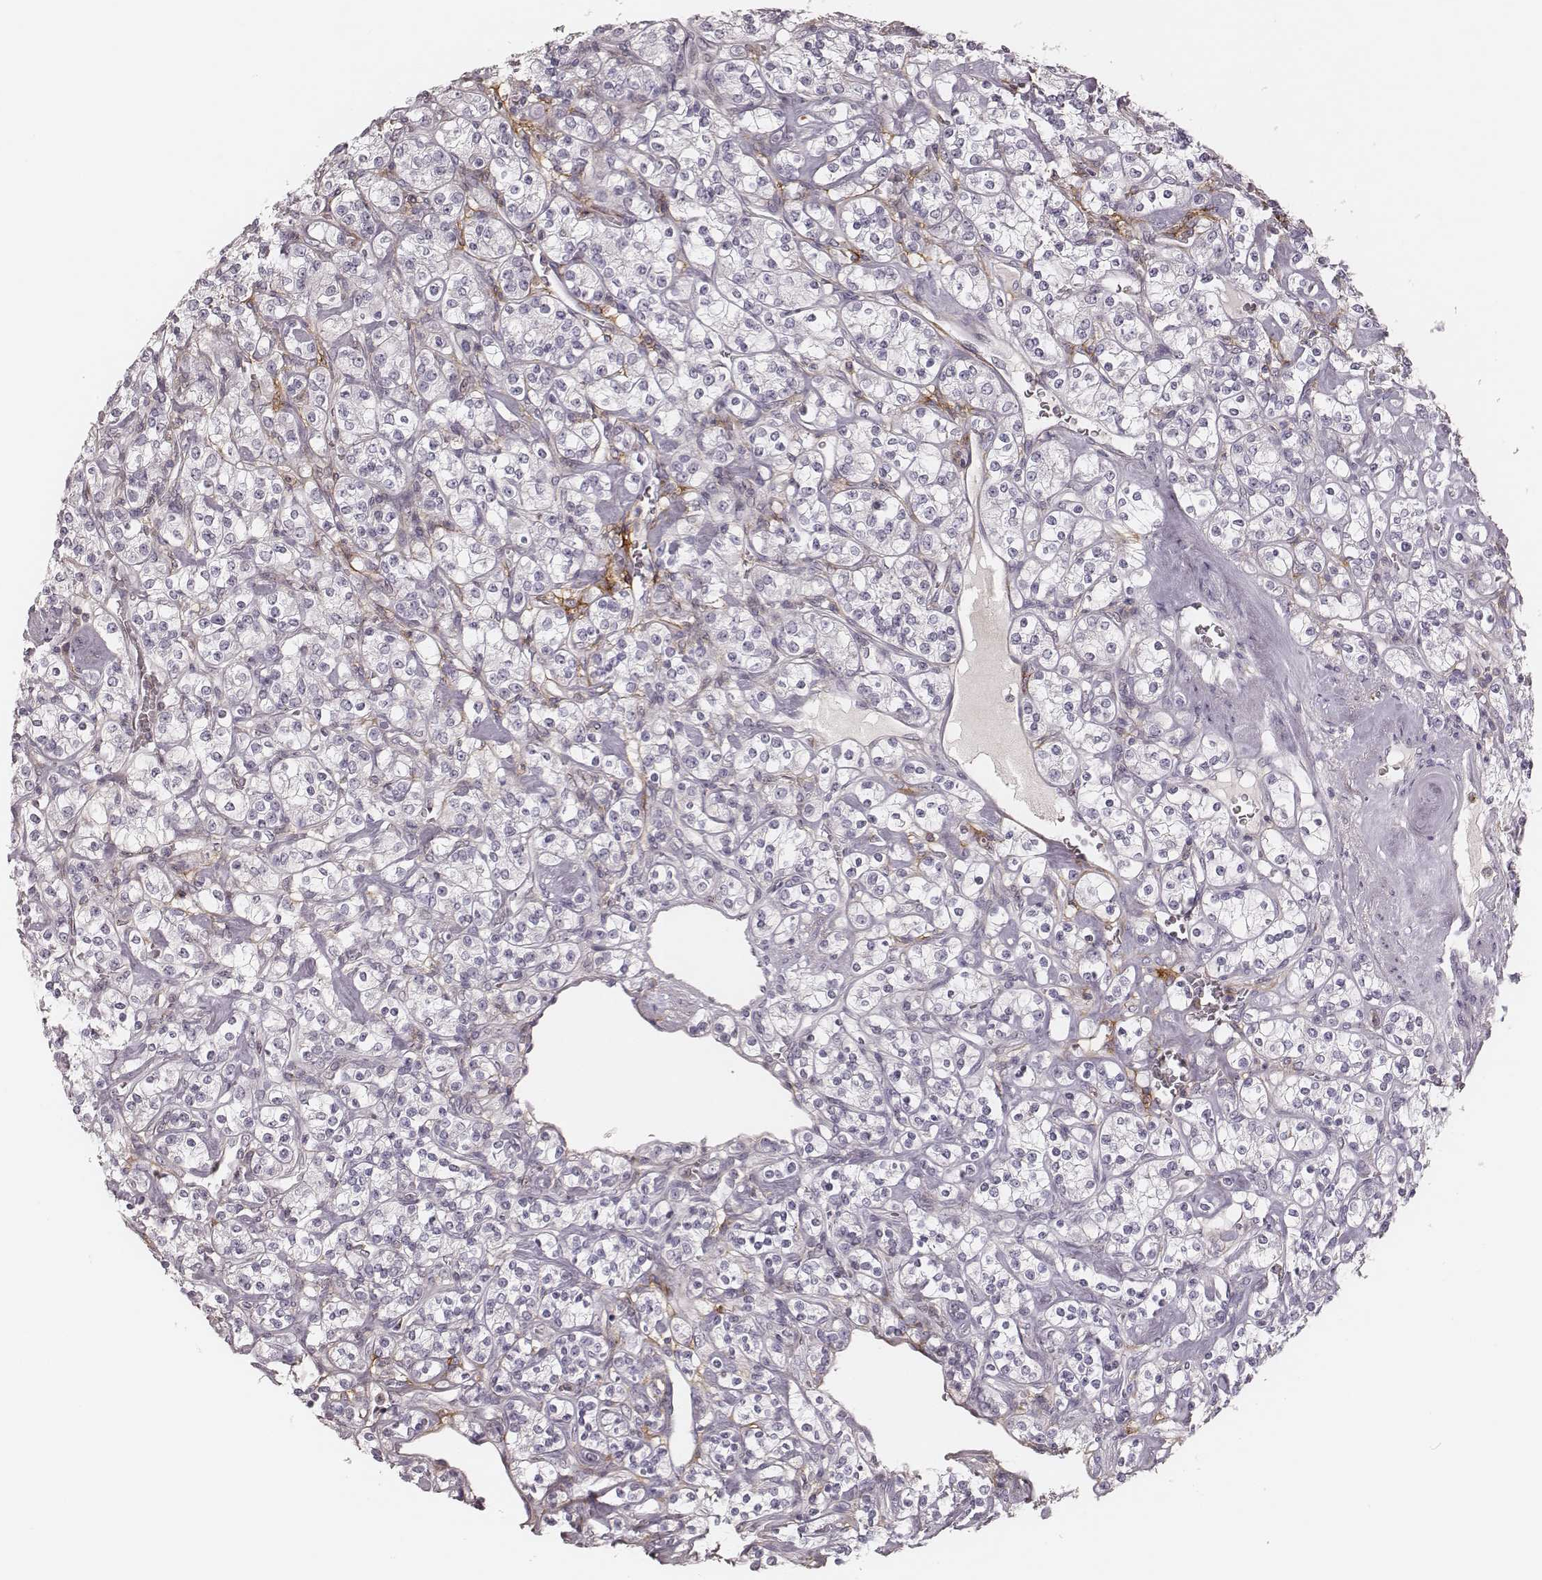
{"staining": {"intensity": "negative", "quantity": "none", "location": "none"}, "tissue": "renal cancer", "cell_type": "Tumor cells", "image_type": "cancer", "snomed": [{"axis": "morphology", "description": "Adenocarcinoma, NOS"}, {"axis": "topography", "description": "Kidney"}], "caption": "Tumor cells show no significant protein expression in renal cancer. The staining is performed using DAB brown chromogen with nuclei counter-stained in using hematoxylin.", "gene": "MSX1", "patient": {"sex": "male", "age": 77}}